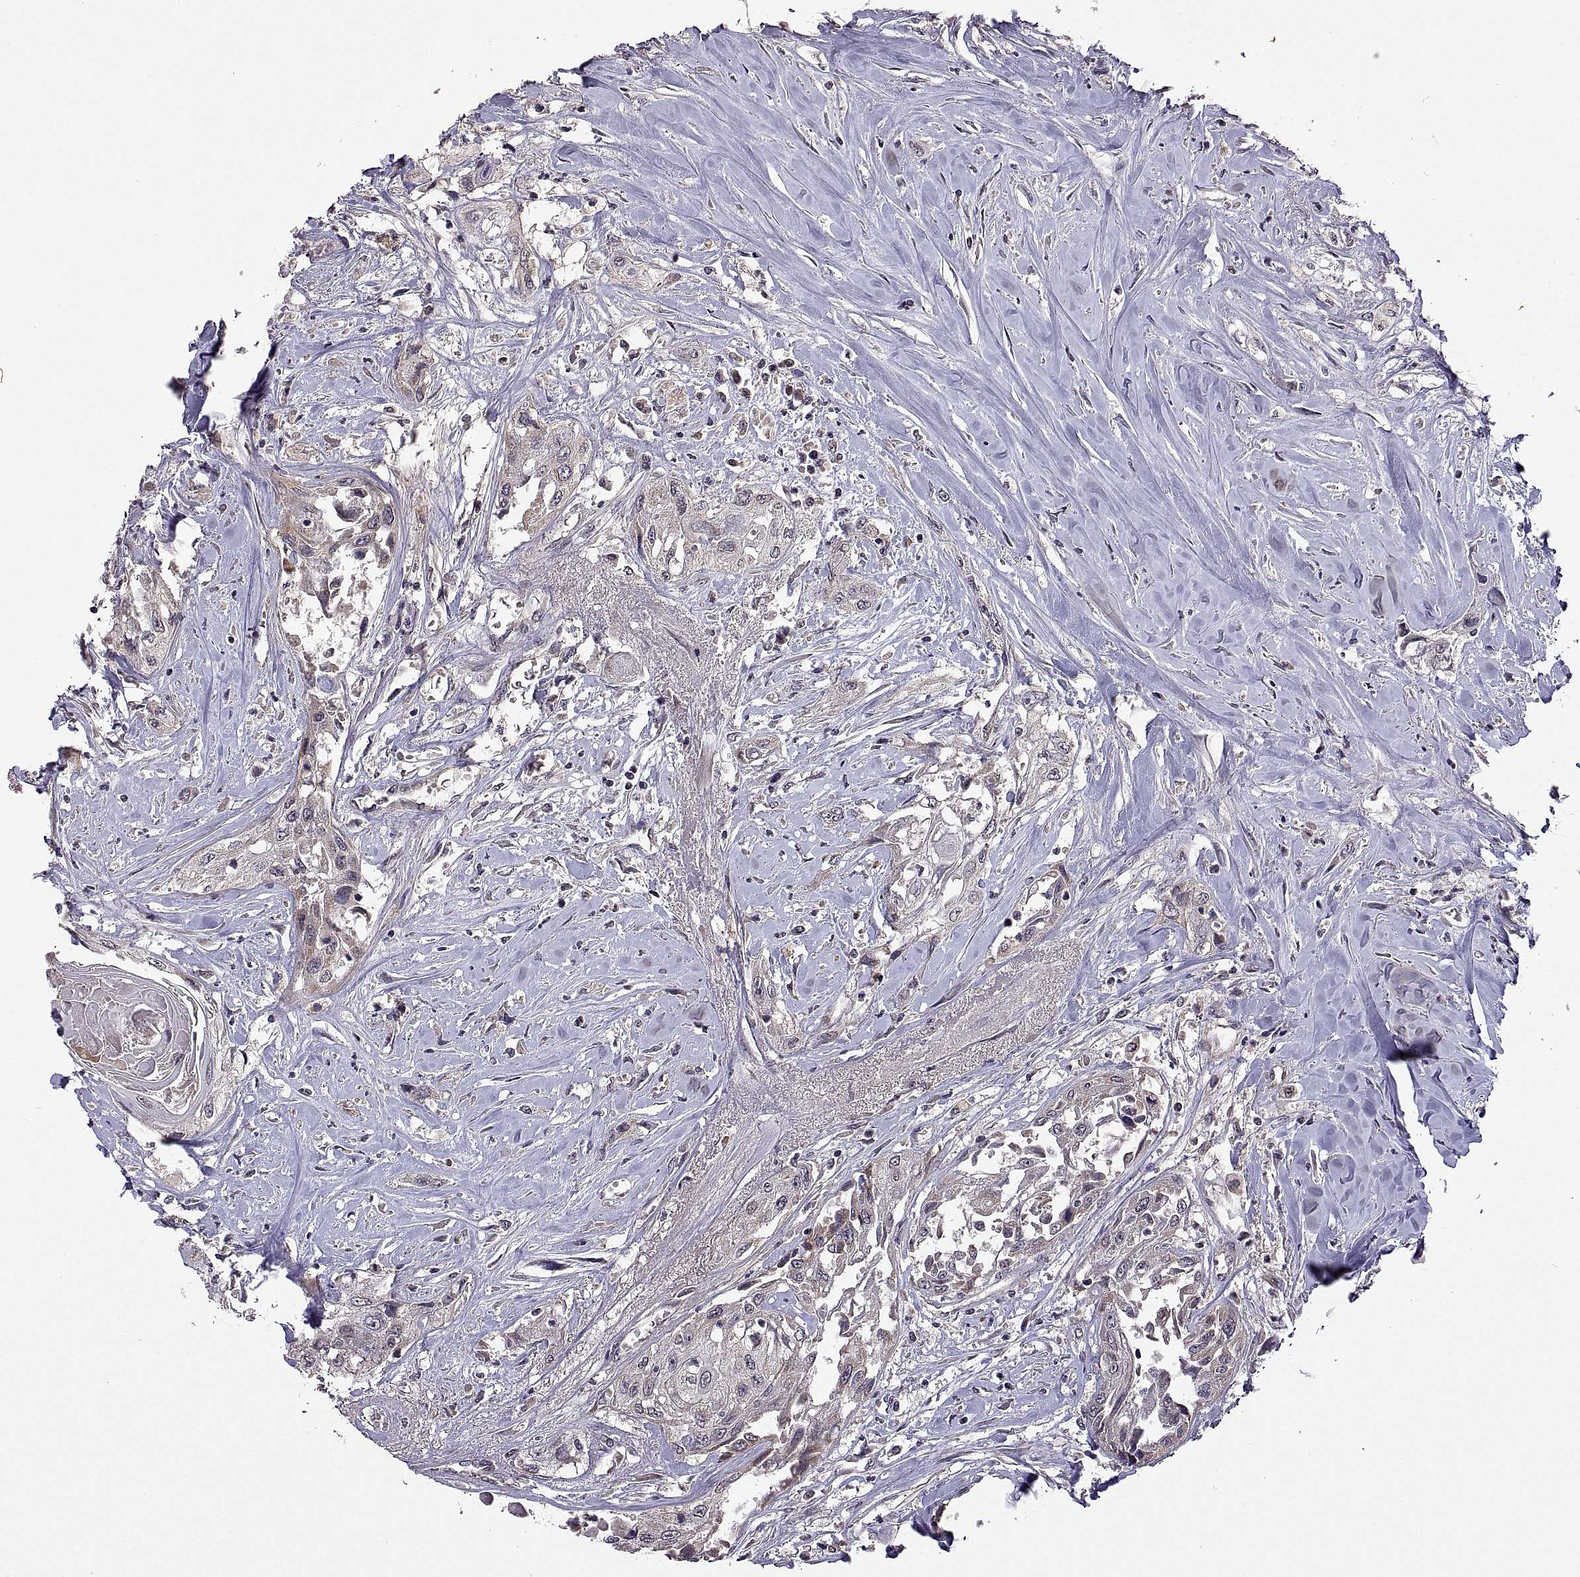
{"staining": {"intensity": "negative", "quantity": "none", "location": "none"}, "tissue": "head and neck cancer", "cell_type": "Tumor cells", "image_type": "cancer", "snomed": [{"axis": "morphology", "description": "Normal tissue, NOS"}, {"axis": "morphology", "description": "Squamous cell carcinoma, NOS"}, {"axis": "topography", "description": "Oral tissue"}, {"axis": "topography", "description": "Peripheral nerve tissue"}, {"axis": "topography", "description": "Head-Neck"}], "caption": "Immunohistochemical staining of human head and neck cancer demonstrates no significant staining in tumor cells. (DAB (3,3'-diaminobenzidine) IHC, high magnification).", "gene": "LAMA1", "patient": {"sex": "female", "age": 59}}